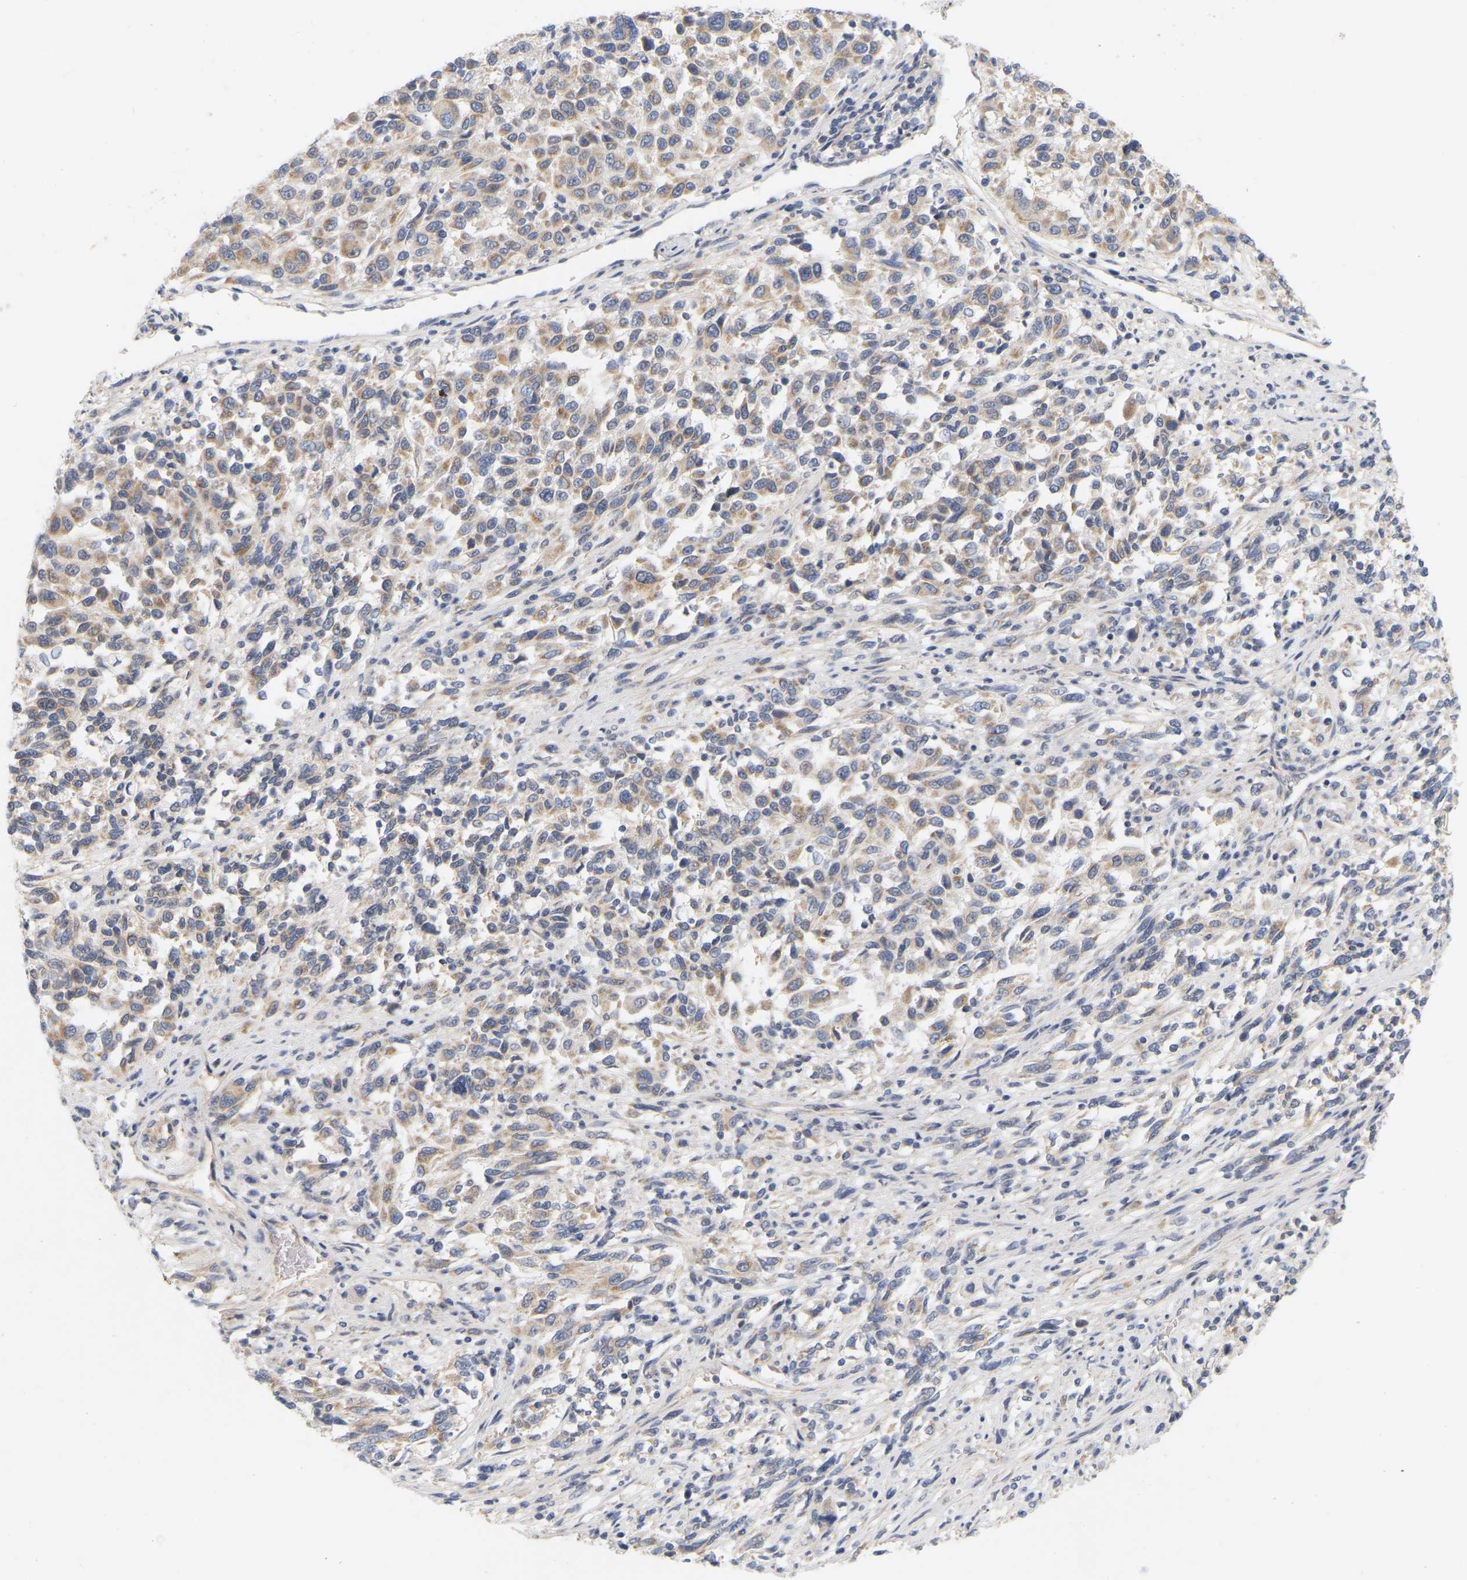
{"staining": {"intensity": "moderate", "quantity": ">75%", "location": "cytoplasmic/membranous"}, "tissue": "melanoma", "cell_type": "Tumor cells", "image_type": "cancer", "snomed": [{"axis": "morphology", "description": "Malignant melanoma, Metastatic site"}, {"axis": "topography", "description": "Lymph node"}], "caption": "A high-resolution histopathology image shows immunohistochemistry (IHC) staining of malignant melanoma (metastatic site), which exhibits moderate cytoplasmic/membranous expression in approximately >75% of tumor cells.", "gene": "MINDY4", "patient": {"sex": "male", "age": 61}}